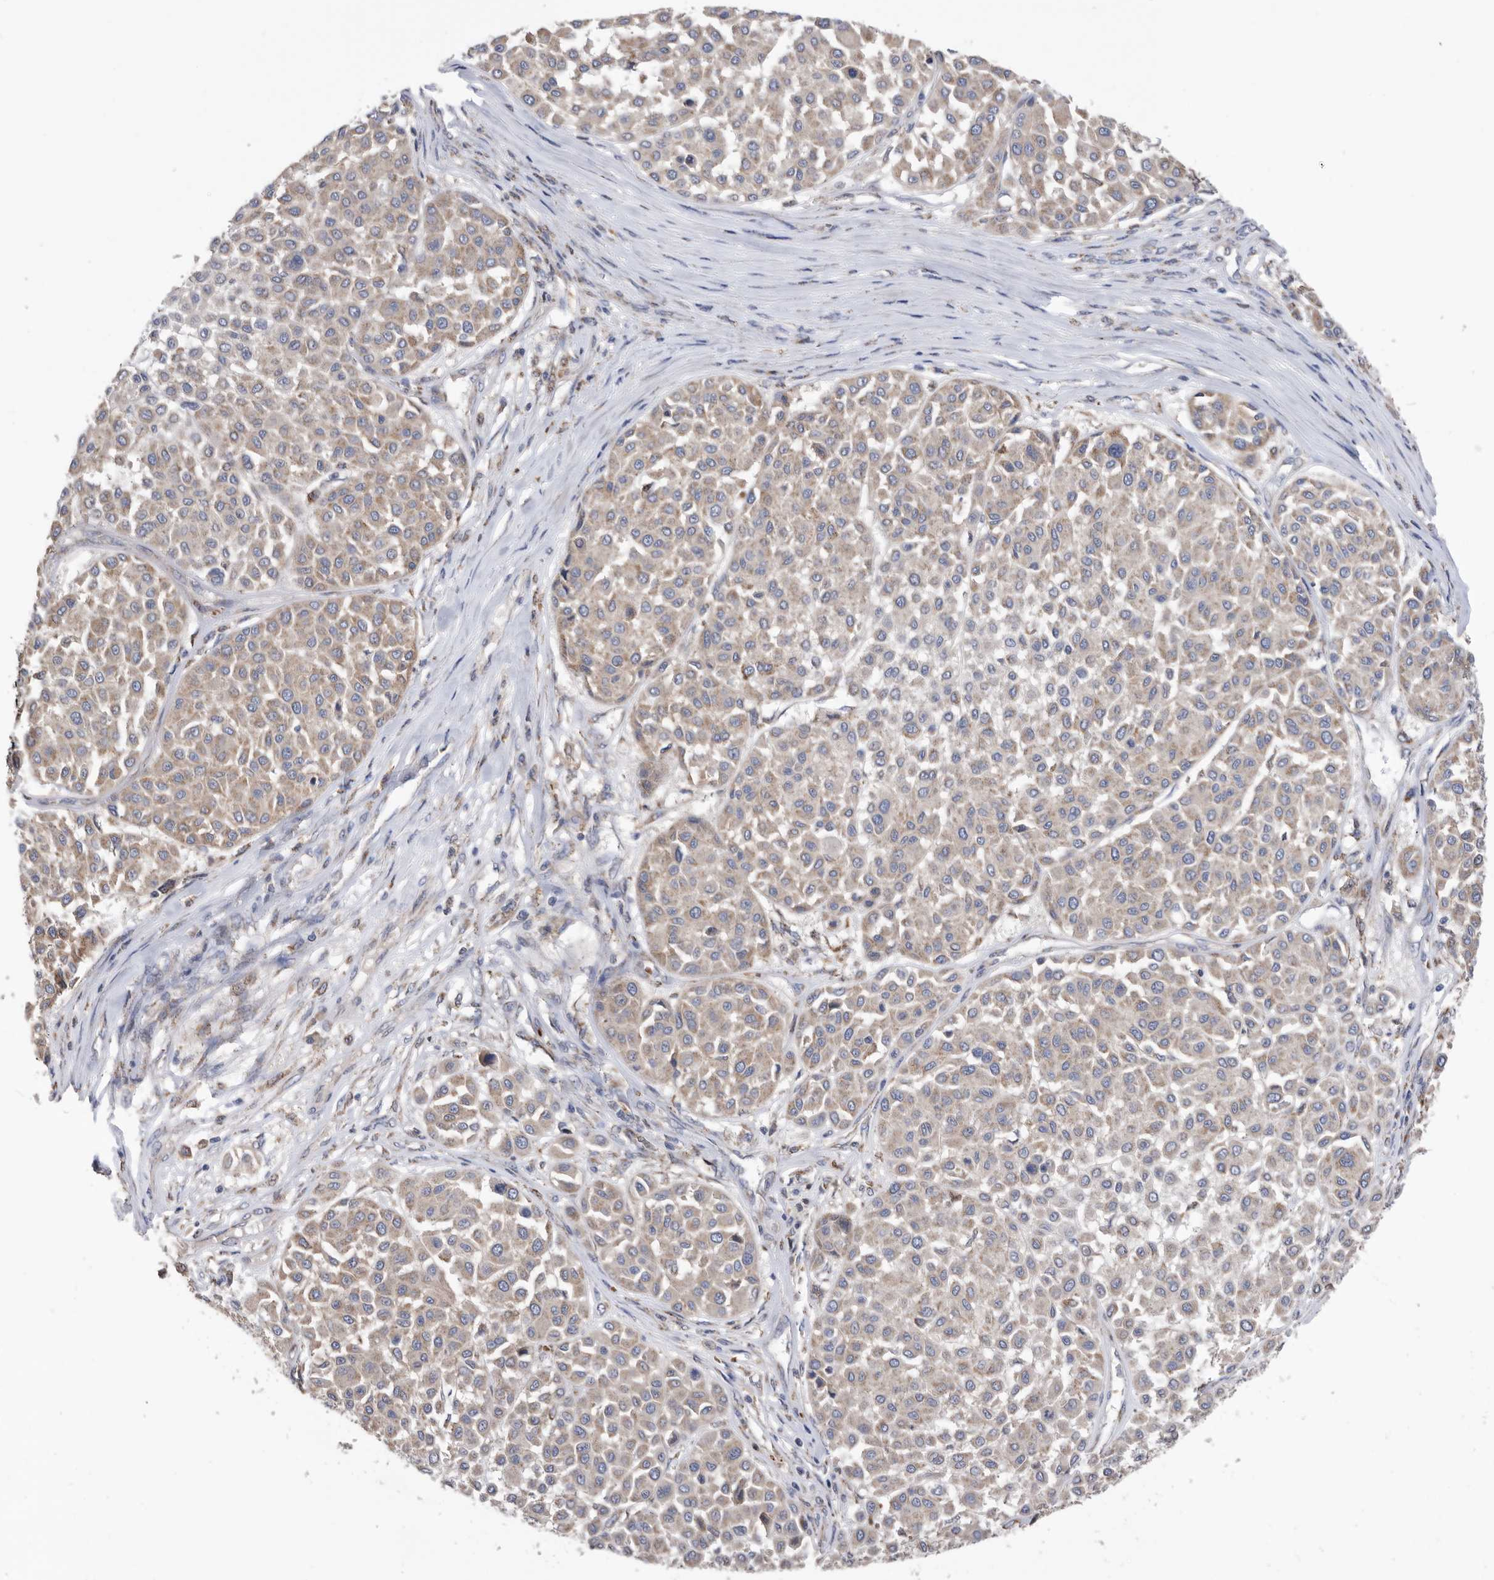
{"staining": {"intensity": "weak", "quantity": ">75%", "location": "cytoplasmic/membranous"}, "tissue": "melanoma", "cell_type": "Tumor cells", "image_type": "cancer", "snomed": [{"axis": "morphology", "description": "Malignant melanoma, Metastatic site"}, {"axis": "topography", "description": "Soft tissue"}], "caption": "Weak cytoplasmic/membranous positivity is appreciated in about >75% of tumor cells in malignant melanoma (metastatic site).", "gene": "CRISPLD2", "patient": {"sex": "male", "age": 41}}